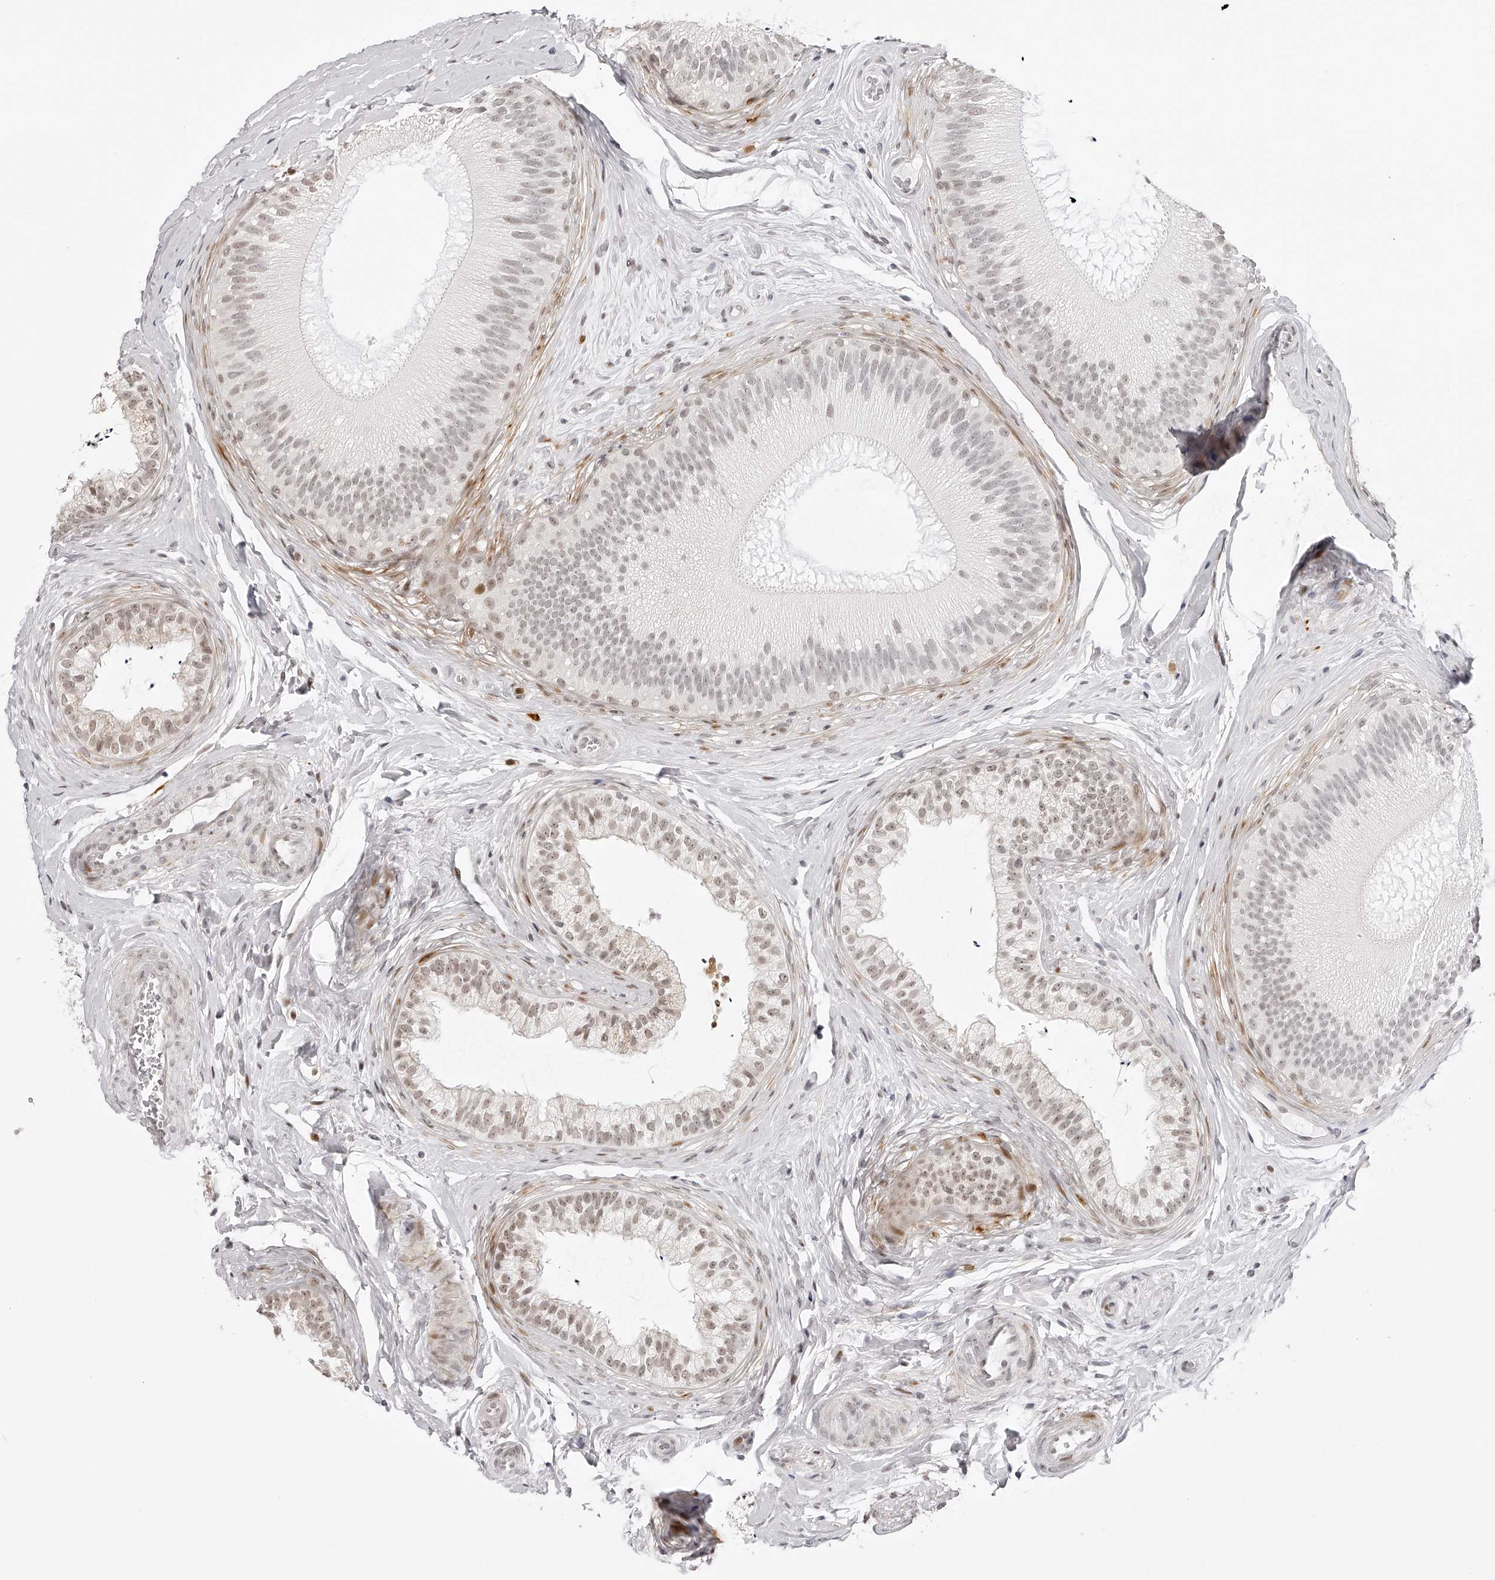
{"staining": {"intensity": "weak", "quantity": "25%-75%", "location": "nuclear"}, "tissue": "epididymis", "cell_type": "Glandular cells", "image_type": "normal", "snomed": [{"axis": "morphology", "description": "Normal tissue, NOS"}, {"axis": "topography", "description": "Epididymis"}], "caption": "High-power microscopy captured an immunohistochemistry micrograph of normal epididymis, revealing weak nuclear expression in approximately 25%-75% of glandular cells. (IHC, brightfield microscopy, high magnification).", "gene": "PLEKHG1", "patient": {"sex": "male", "age": 45}}